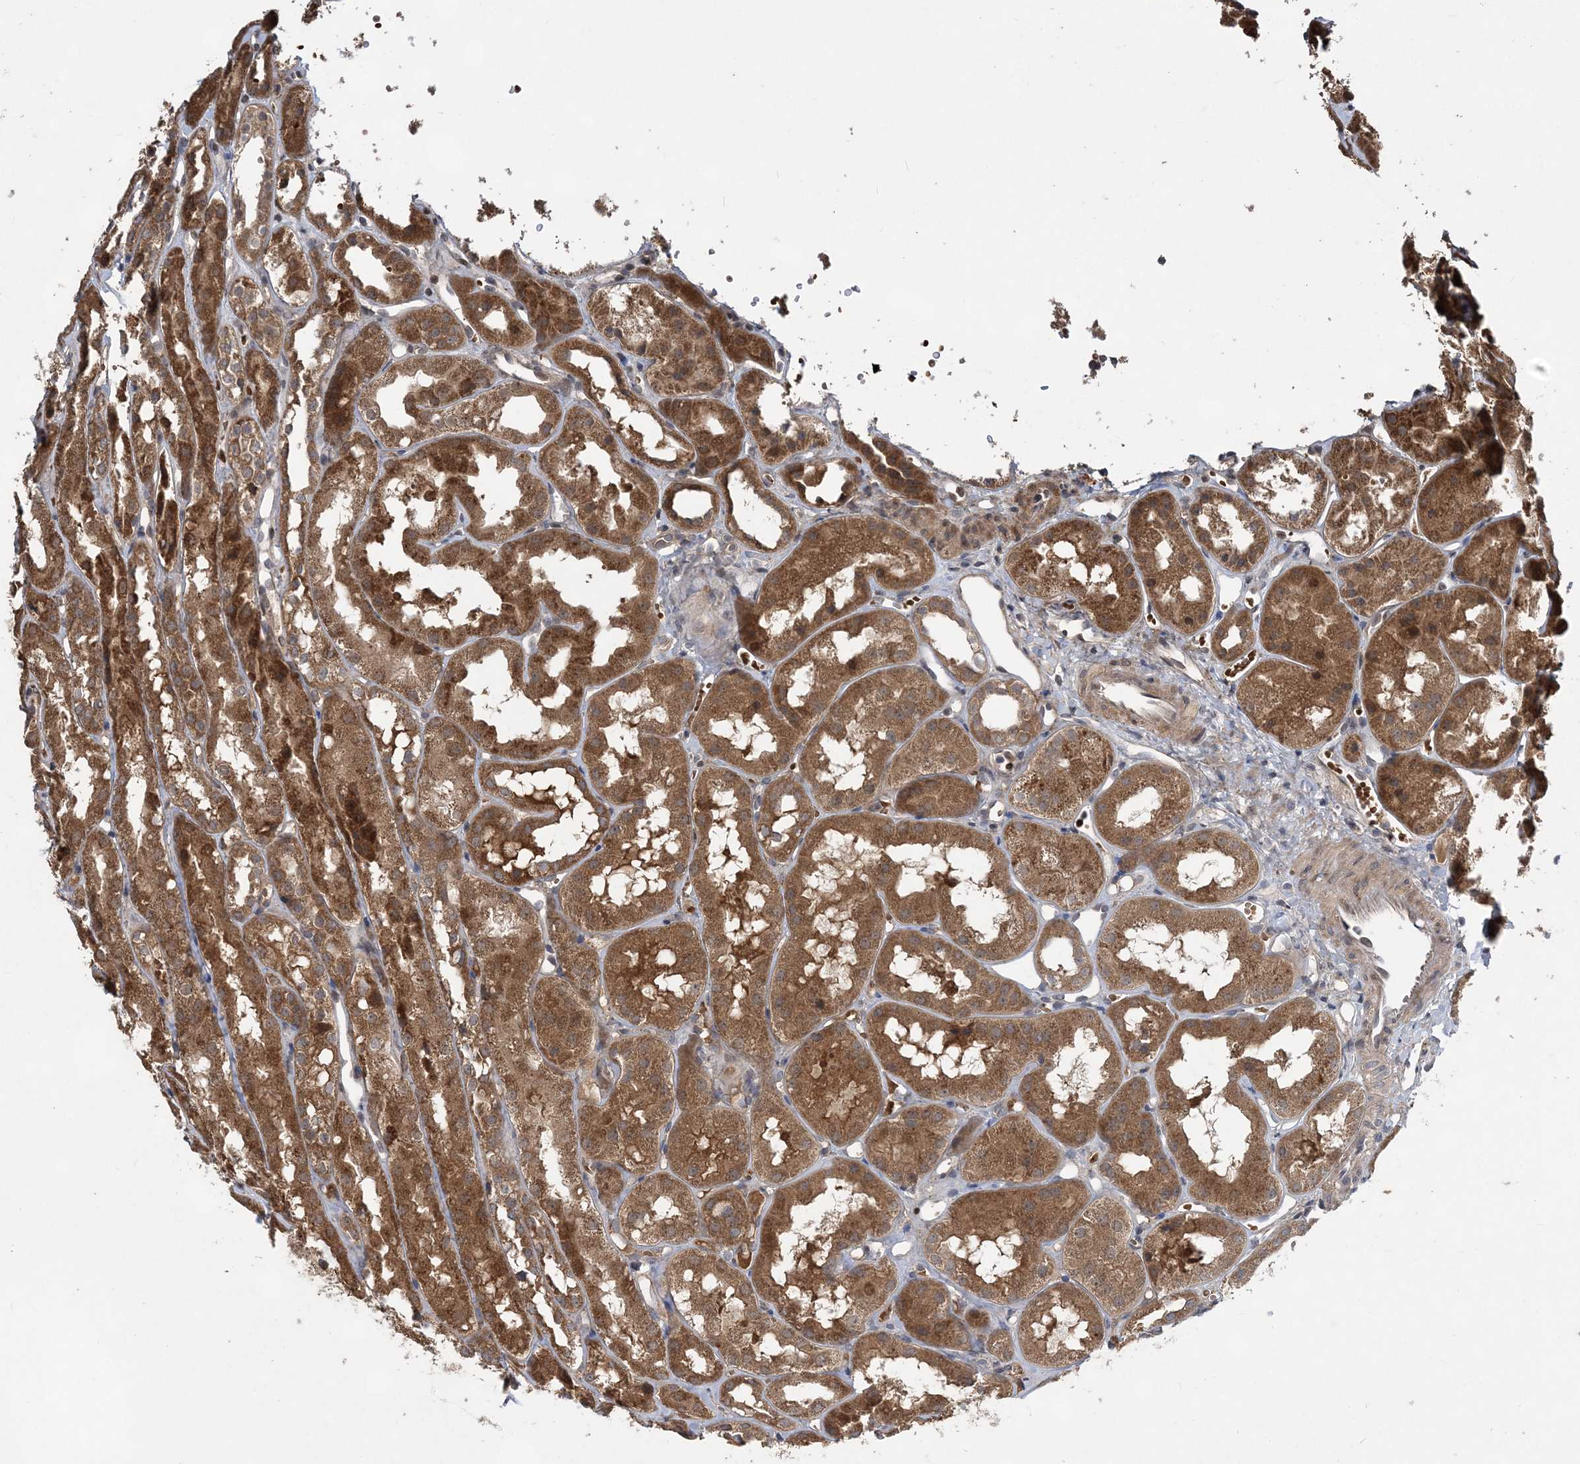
{"staining": {"intensity": "negative", "quantity": "none", "location": "none"}, "tissue": "kidney", "cell_type": "Cells in glomeruli", "image_type": "normal", "snomed": [{"axis": "morphology", "description": "Normal tissue, NOS"}, {"axis": "topography", "description": "Kidney"}], "caption": "The micrograph shows no staining of cells in glomeruli in unremarkable kidney. (Stains: DAB (3,3'-diaminobenzidine) immunohistochemistry (IHC) with hematoxylin counter stain, Microscopy: brightfield microscopy at high magnification).", "gene": "HMGCS1", "patient": {"sex": "male", "age": 16}}